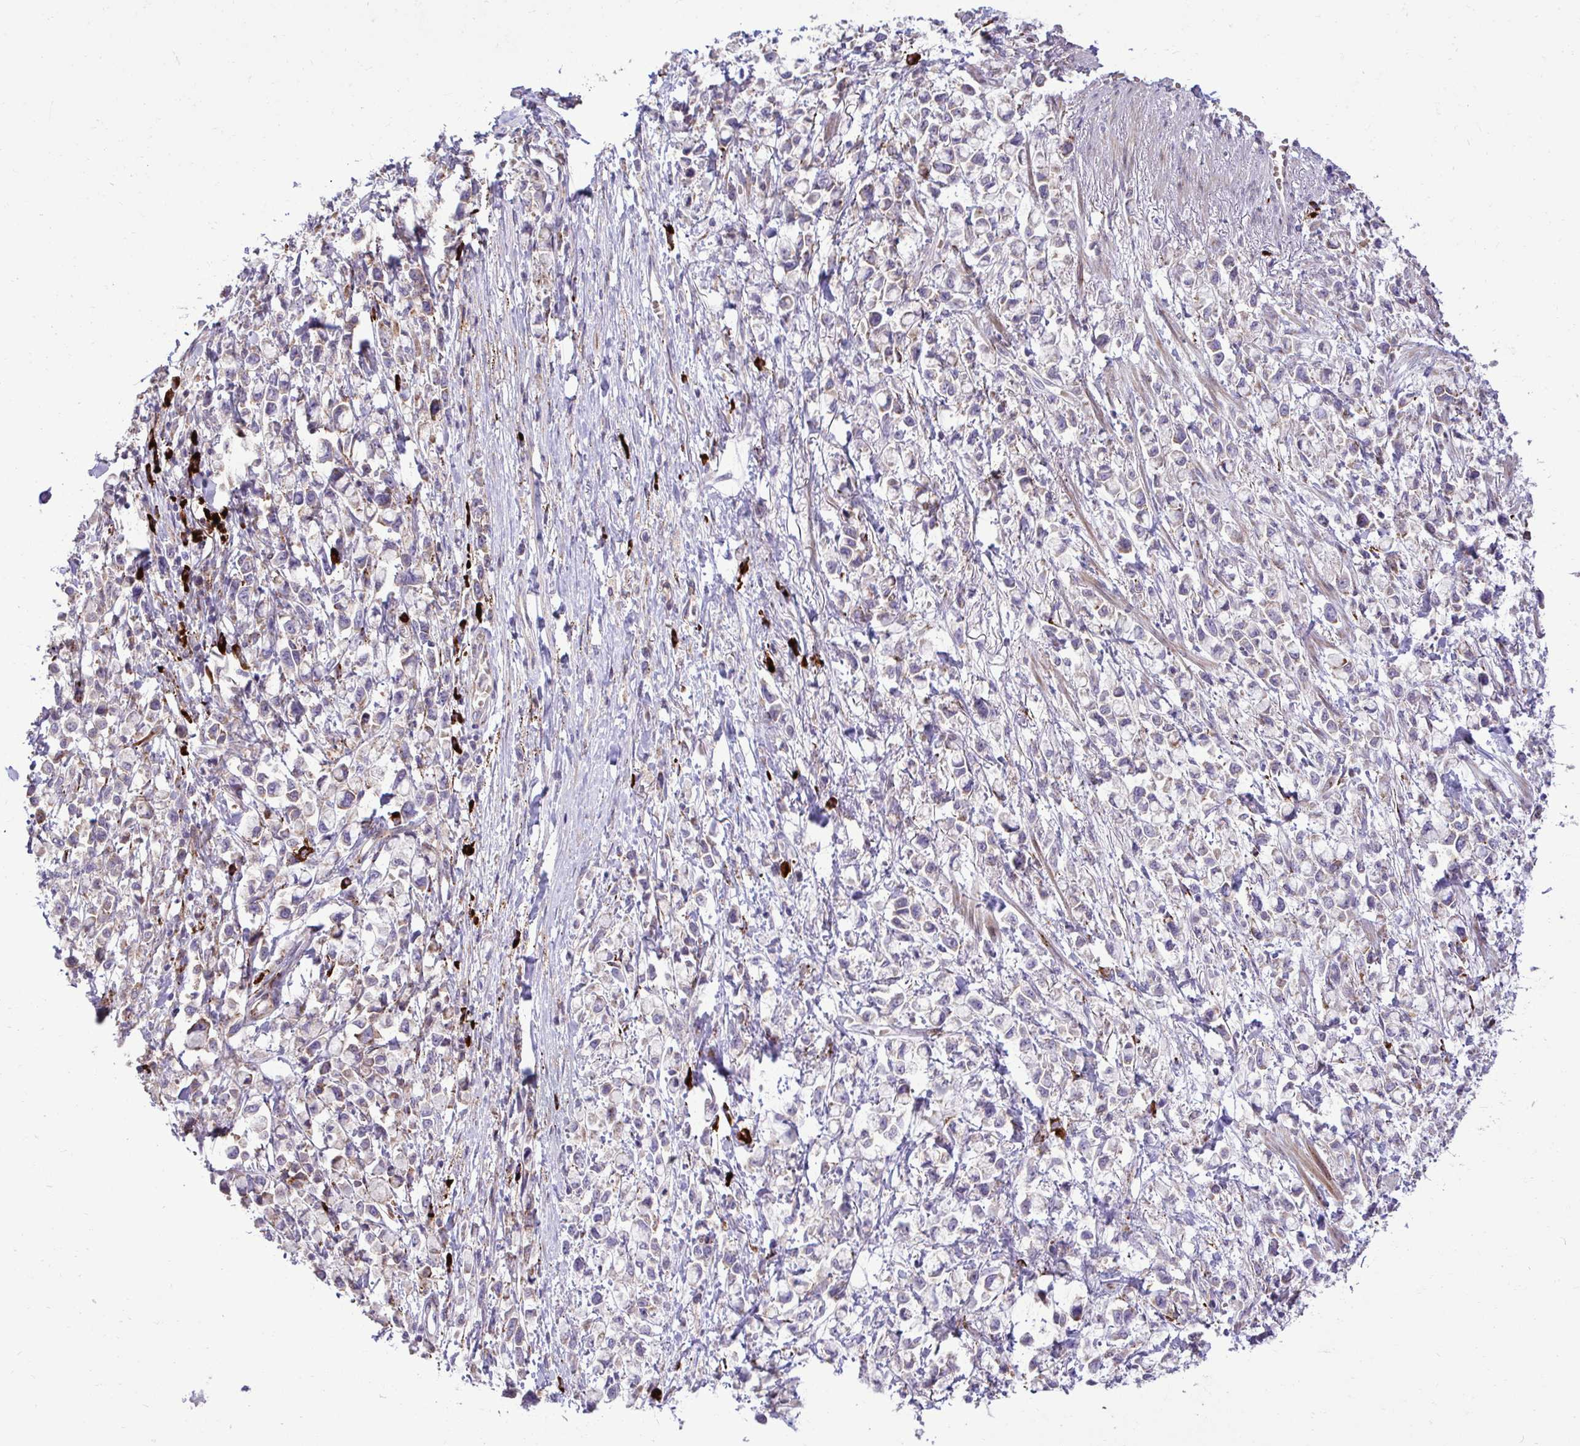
{"staining": {"intensity": "negative", "quantity": "none", "location": "none"}, "tissue": "stomach cancer", "cell_type": "Tumor cells", "image_type": "cancer", "snomed": [{"axis": "morphology", "description": "Adenocarcinoma, NOS"}, {"axis": "topography", "description": "Stomach"}], "caption": "Immunohistochemistry photomicrograph of stomach cancer stained for a protein (brown), which reveals no staining in tumor cells. (DAB immunohistochemistry (IHC) with hematoxylin counter stain).", "gene": "LIMS1", "patient": {"sex": "female", "age": 81}}